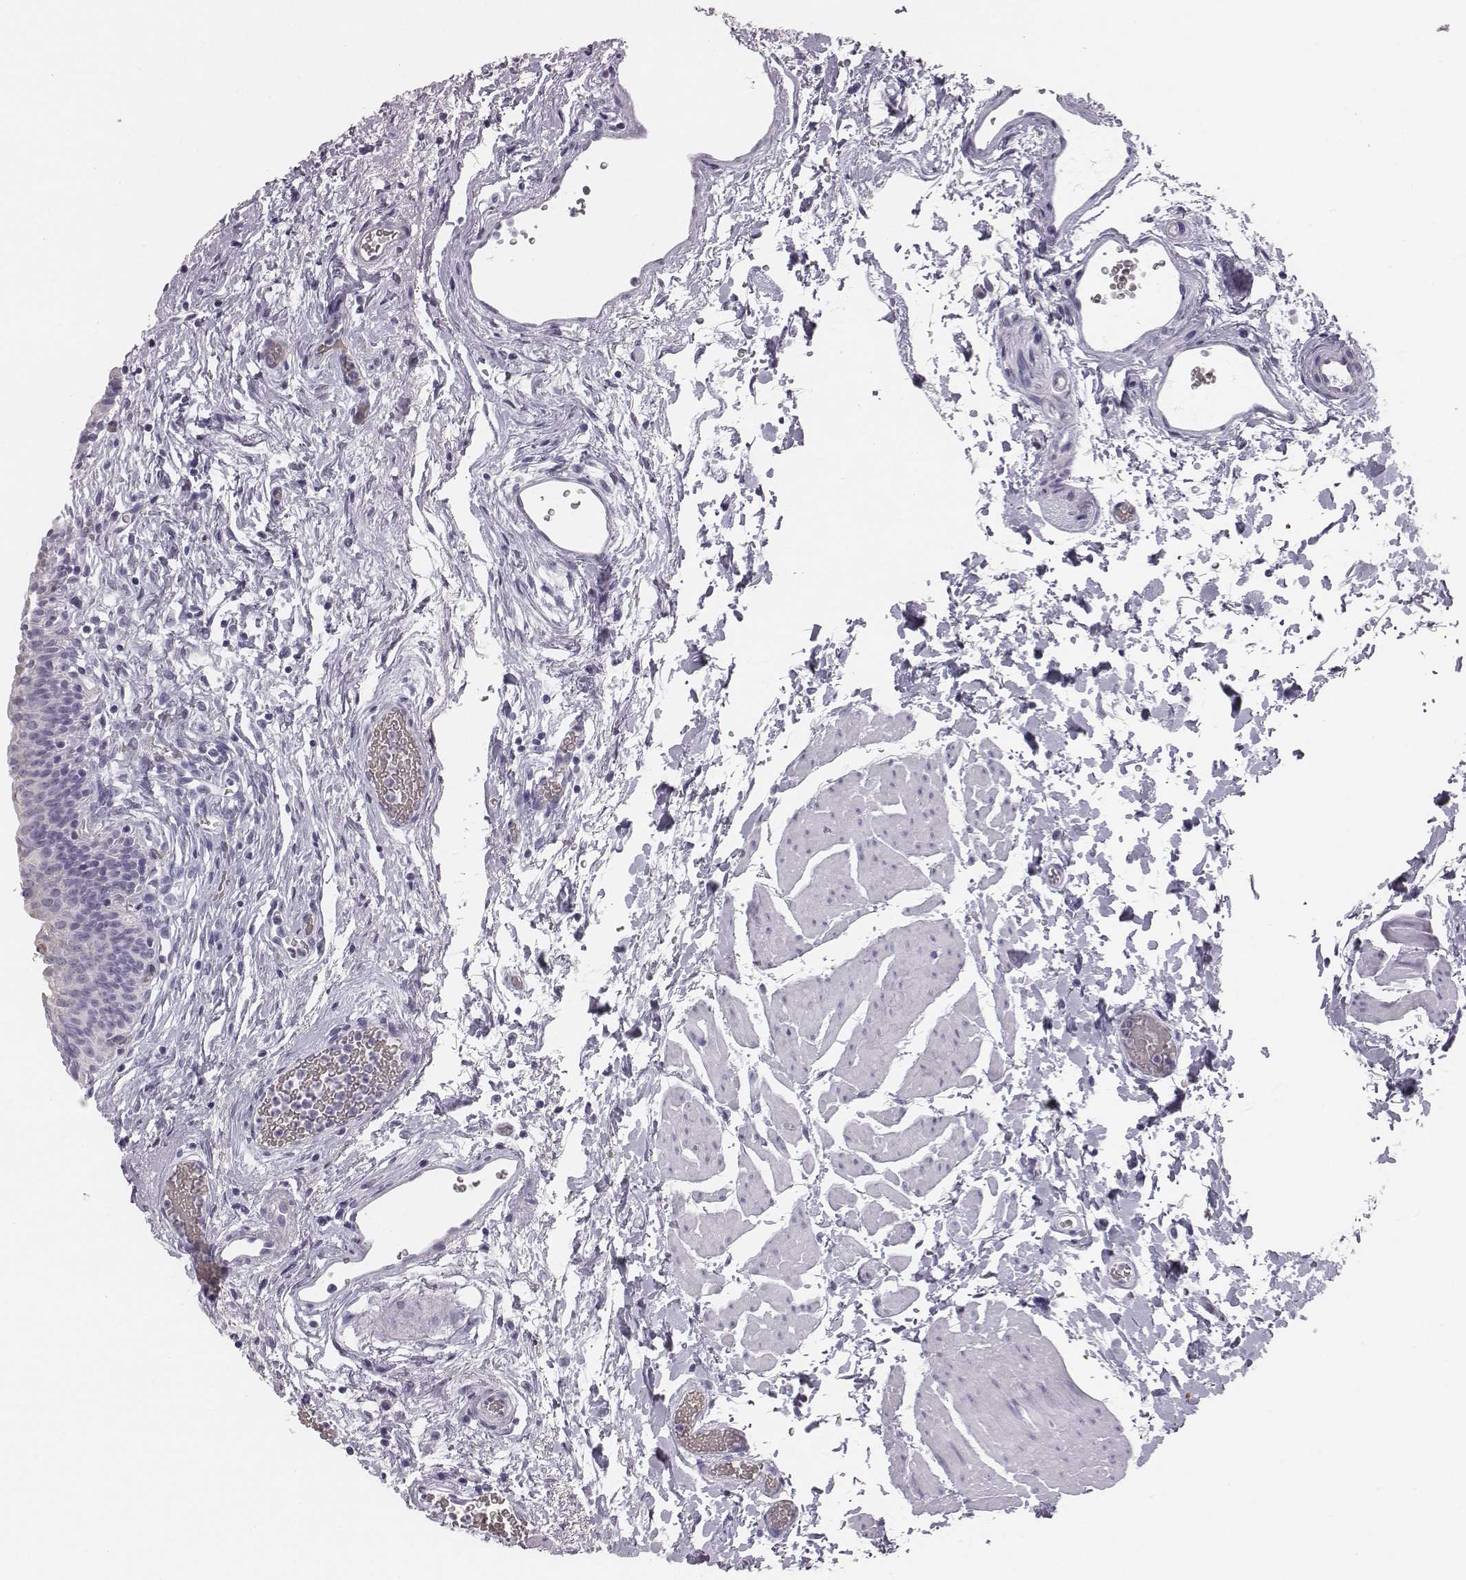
{"staining": {"intensity": "negative", "quantity": "none", "location": "none"}, "tissue": "urinary bladder", "cell_type": "Urothelial cells", "image_type": "normal", "snomed": [{"axis": "morphology", "description": "Normal tissue, NOS"}, {"axis": "topography", "description": "Urinary bladder"}], "caption": "Immunohistochemistry photomicrograph of unremarkable urinary bladder stained for a protein (brown), which displays no positivity in urothelial cells.", "gene": "HBZ", "patient": {"sex": "male", "age": 56}}